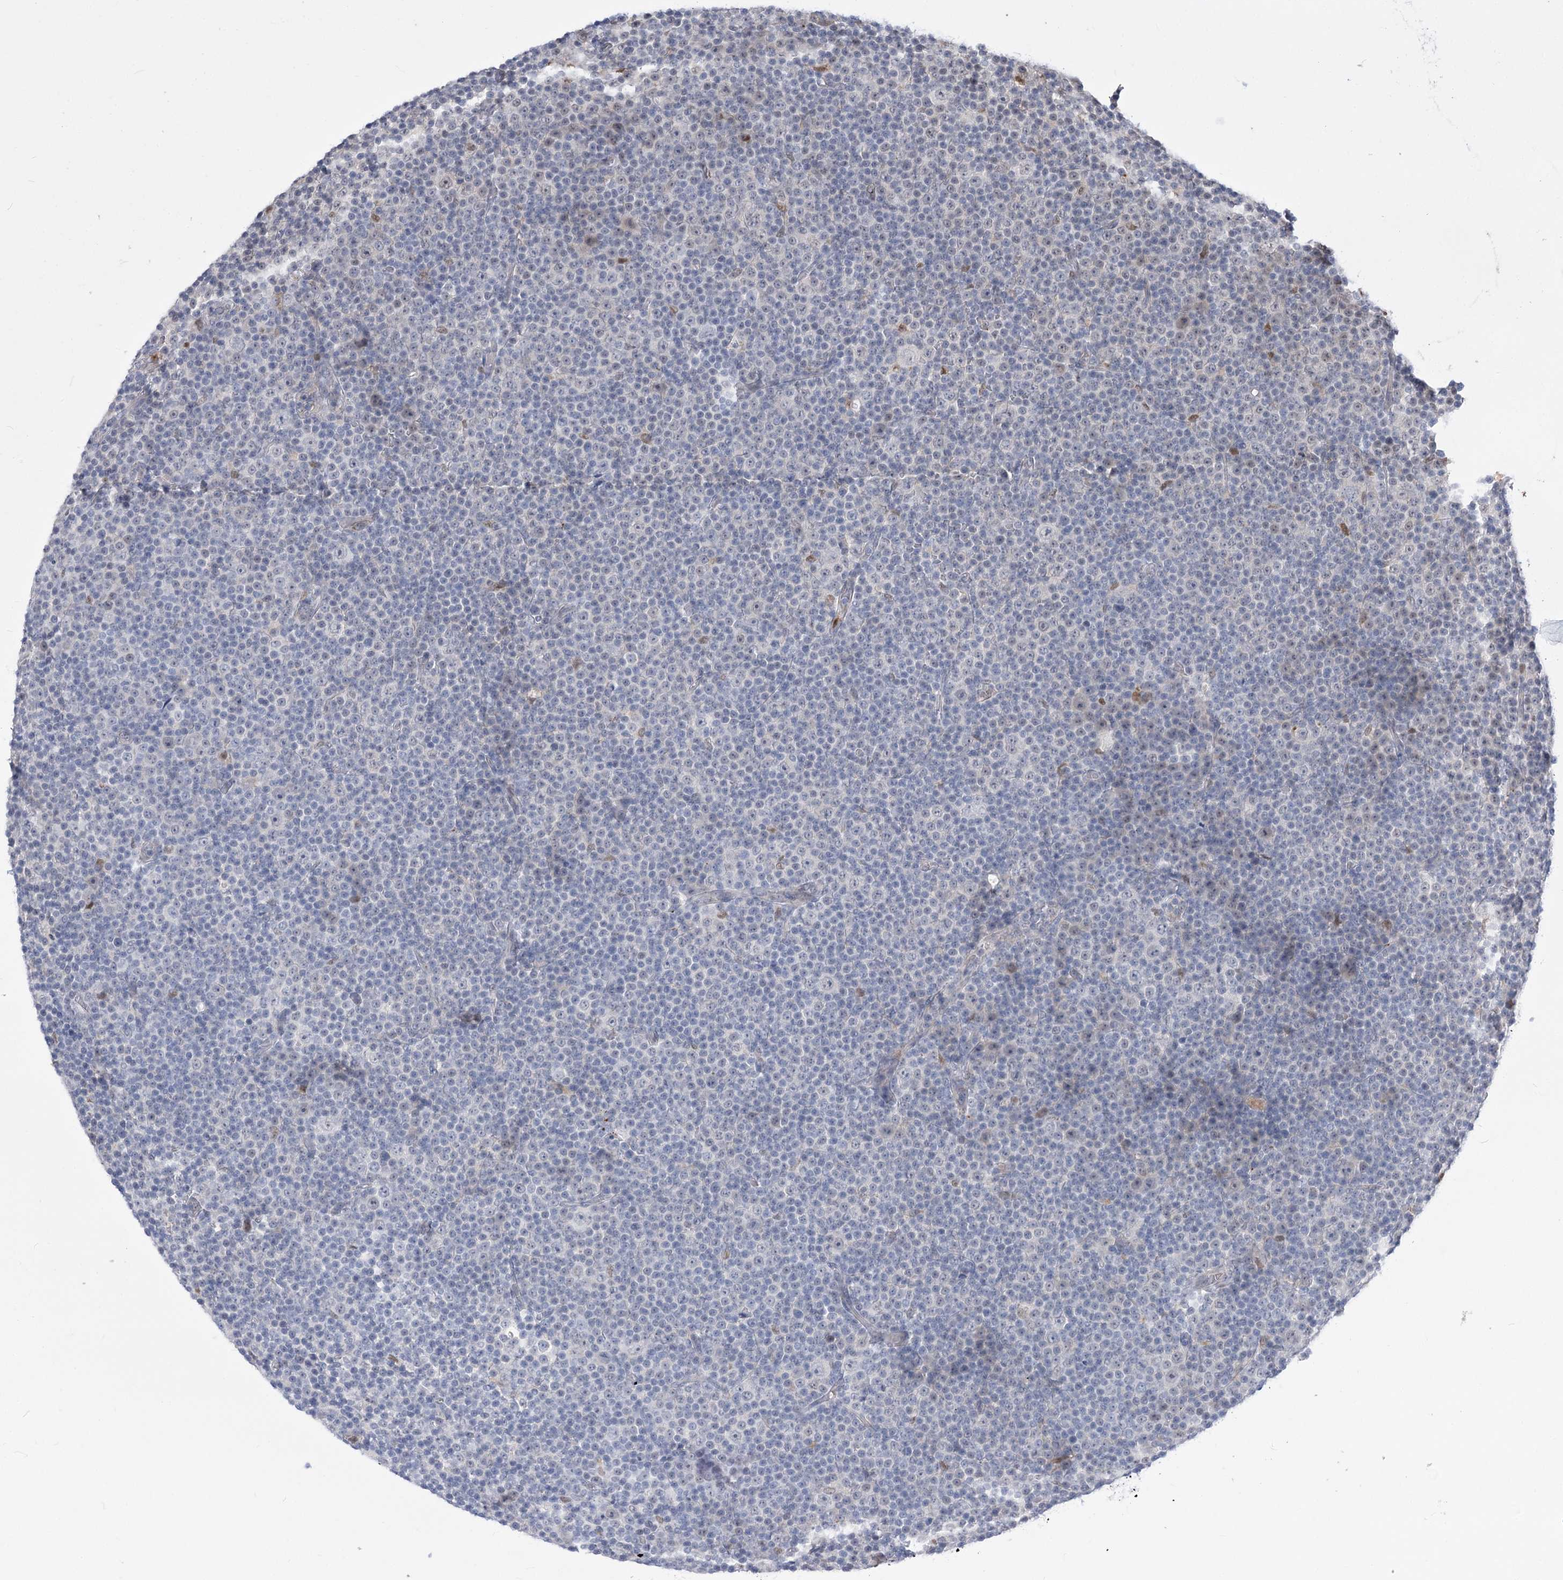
{"staining": {"intensity": "negative", "quantity": "none", "location": "none"}, "tissue": "lymphoma", "cell_type": "Tumor cells", "image_type": "cancer", "snomed": [{"axis": "morphology", "description": "Malignant lymphoma, non-Hodgkin's type, Low grade"}, {"axis": "topography", "description": "Lymph node"}], "caption": "The immunohistochemistry (IHC) histopathology image has no significant positivity in tumor cells of lymphoma tissue.", "gene": "SIAE", "patient": {"sex": "female", "age": 67}}